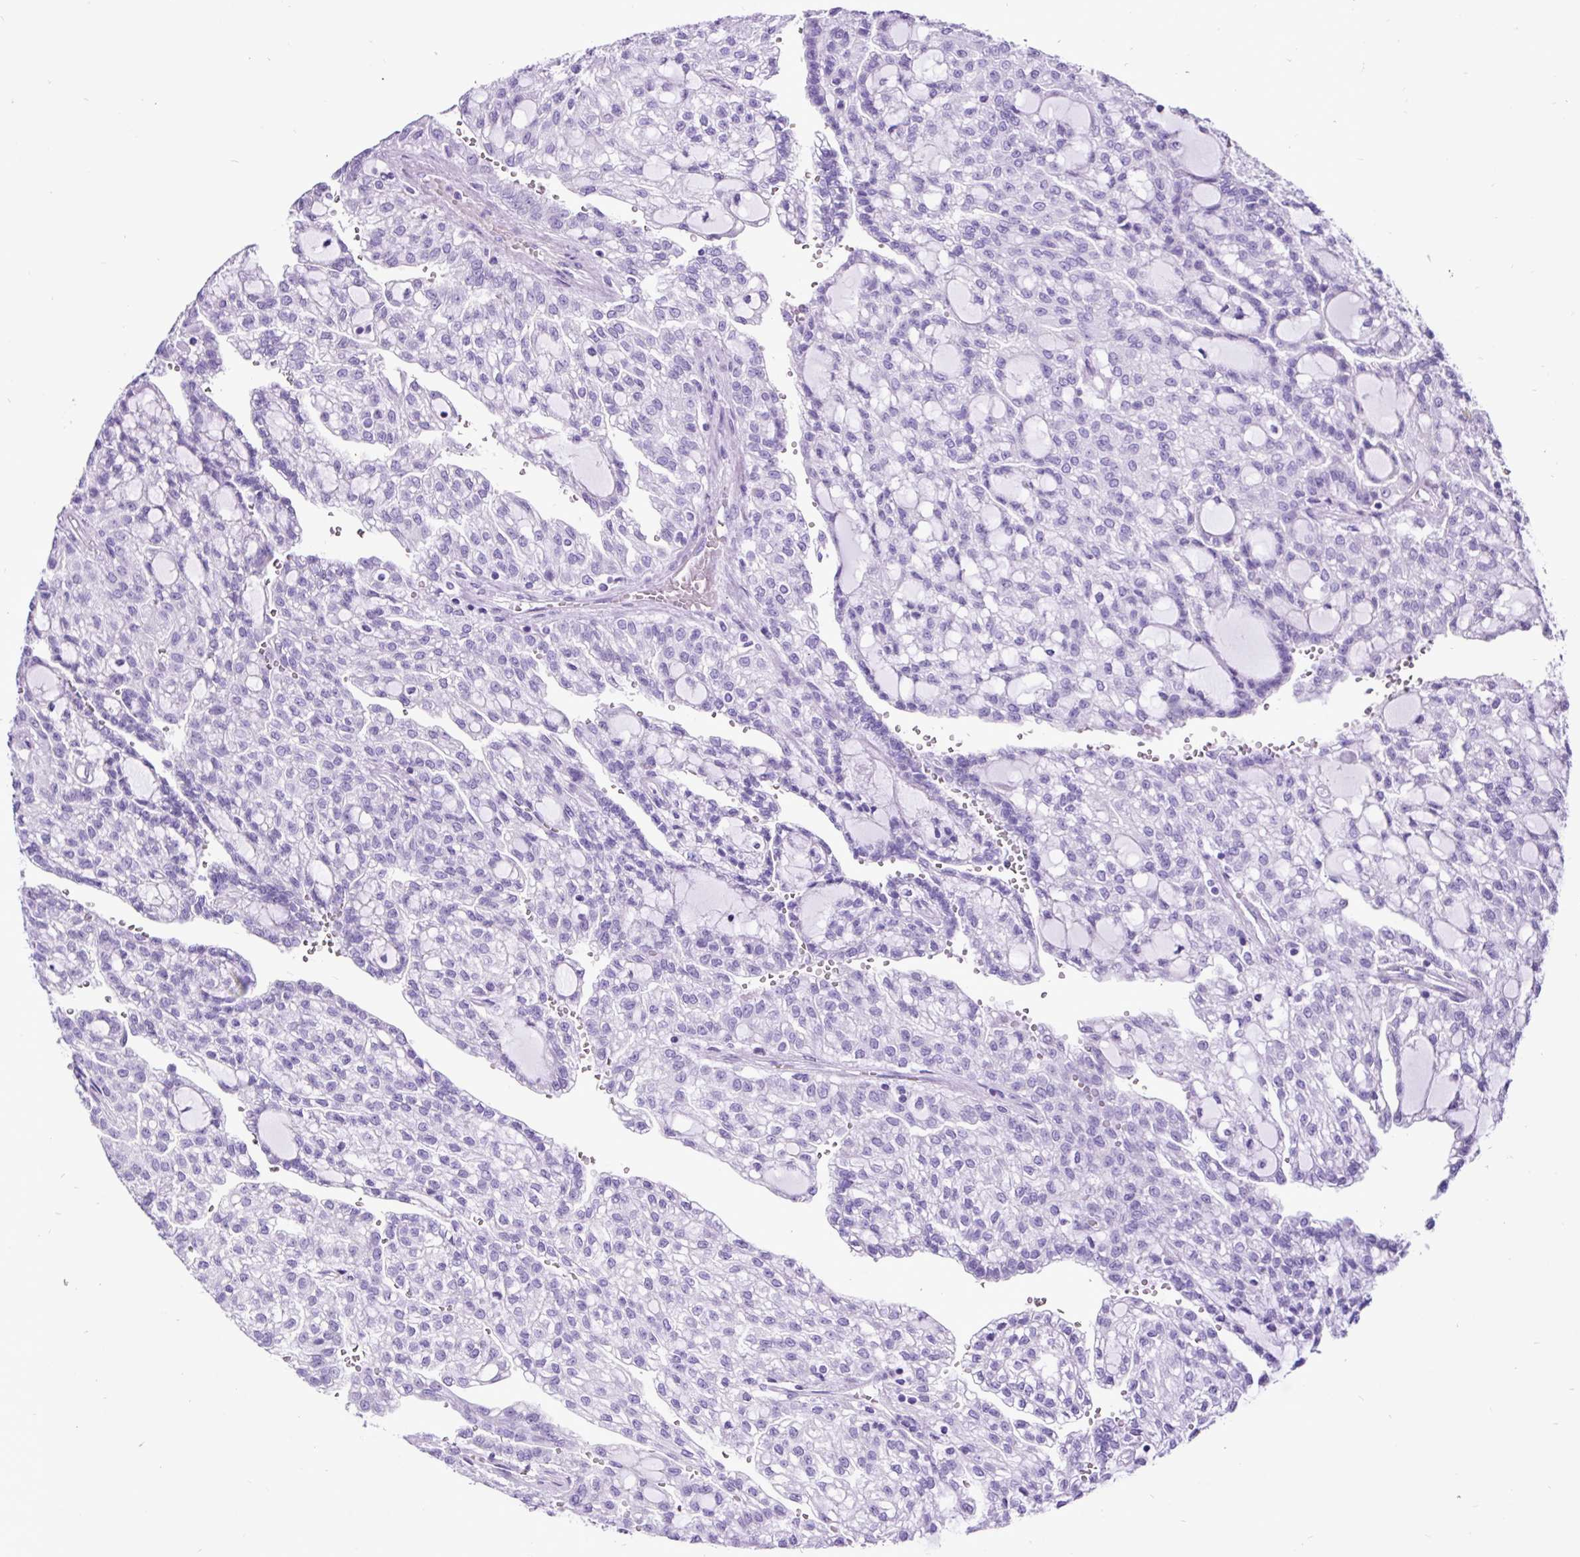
{"staining": {"intensity": "negative", "quantity": "none", "location": "none"}, "tissue": "renal cancer", "cell_type": "Tumor cells", "image_type": "cancer", "snomed": [{"axis": "morphology", "description": "Adenocarcinoma, NOS"}, {"axis": "topography", "description": "Kidney"}], "caption": "High power microscopy histopathology image of an immunohistochemistry (IHC) micrograph of renal adenocarcinoma, revealing no significant staining in tumor cells.", "gene": "CEL", "patient": {"sex": "male", "age": 63}}